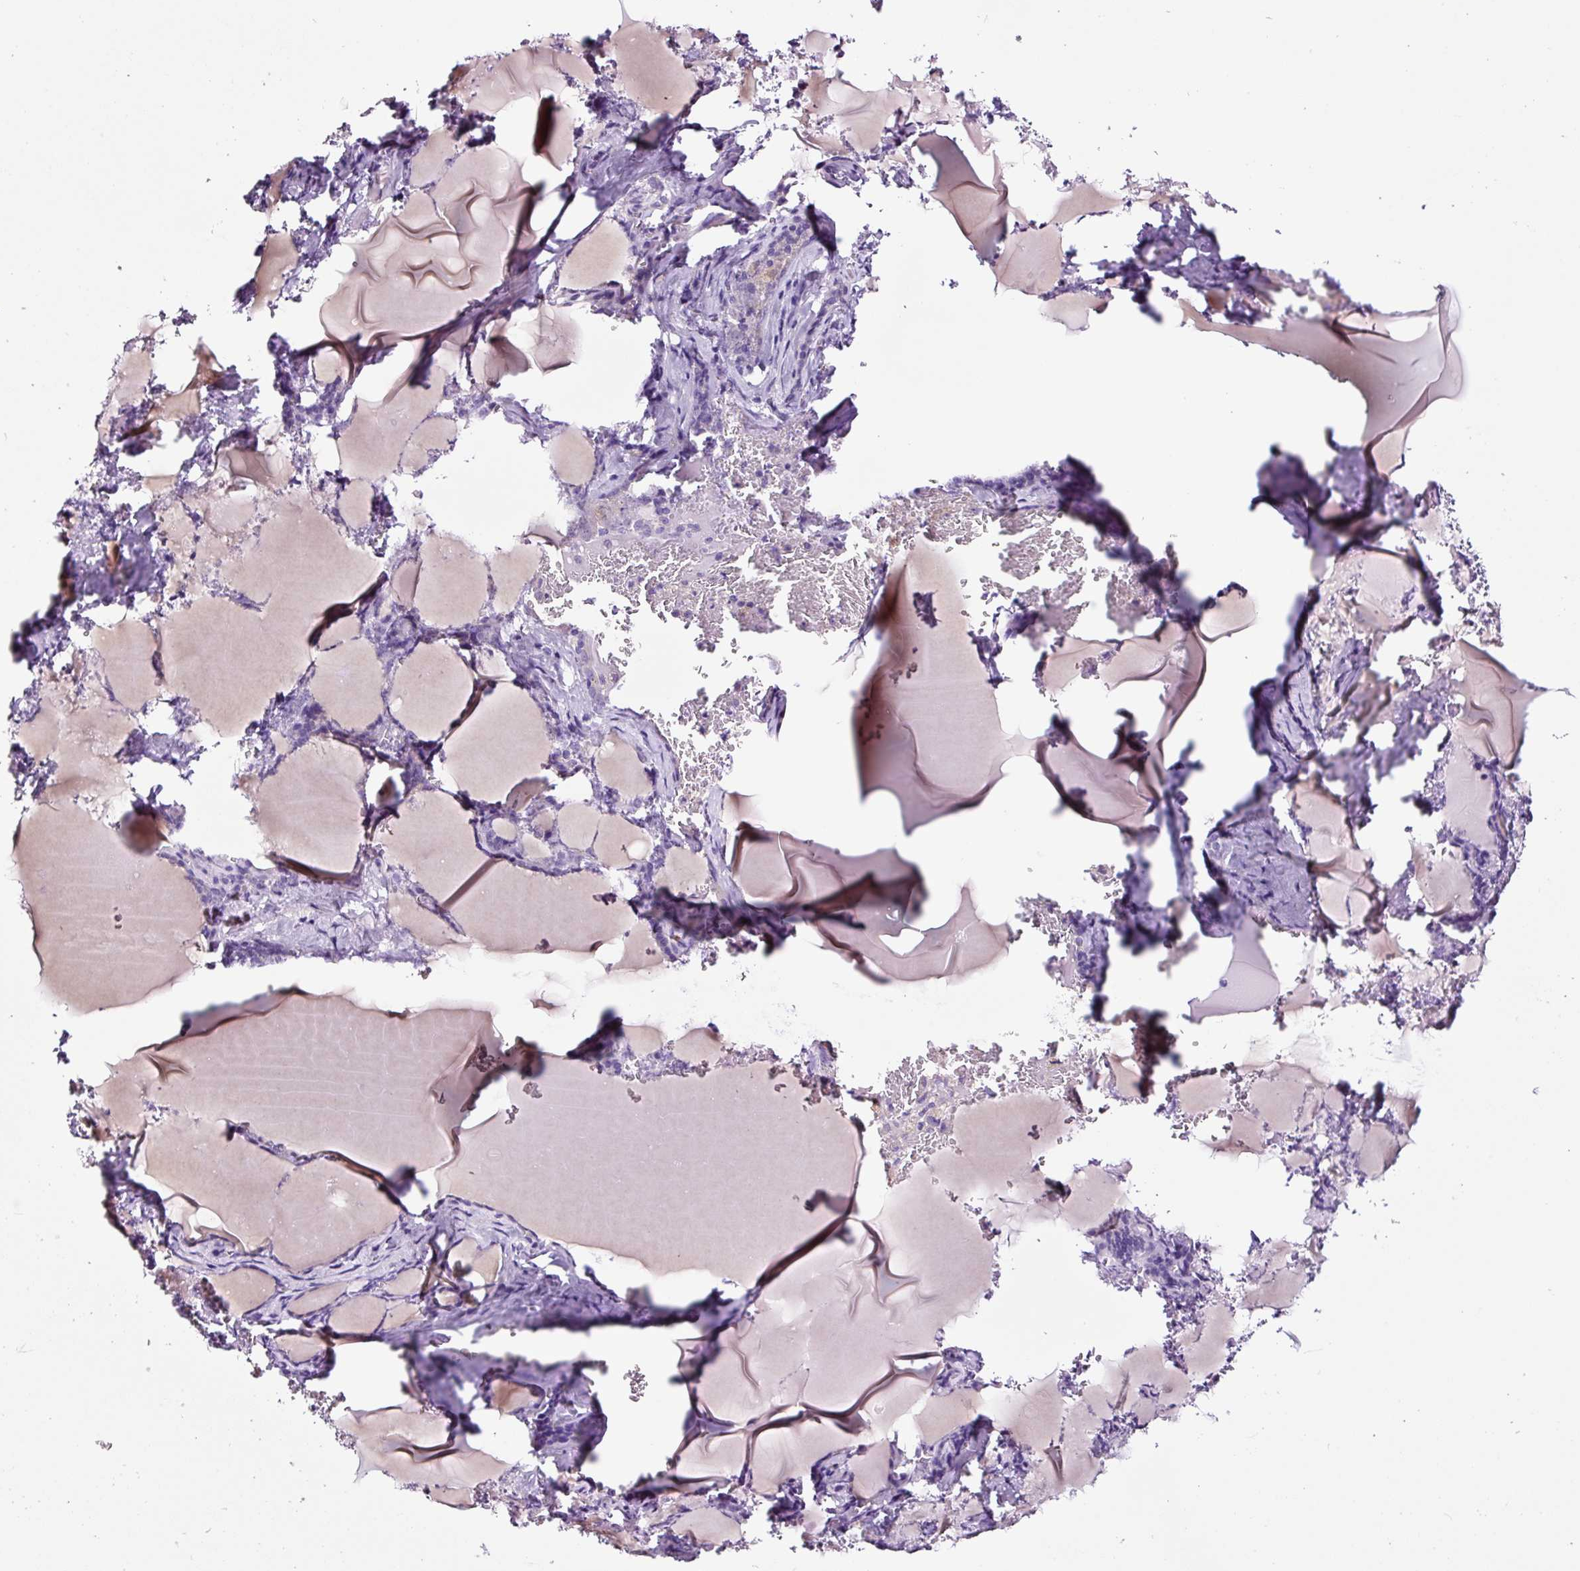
{"staining": {"intensity": "negative", "quantity": "none", "location": "none"}, "tissue": "thyroid gland", "cell_type": "Glandular cells", "image_type": "normal", "snomed": [{"axis": "morphology", "description": "Normal tissue, NOS"}, {"axis": "topography", "description": "Thyroid gland"}], "caption": "High magnification brightfield microscopy of benign thyroid gland stained with DAB (3,3'-diaminobenzidine) (brown) and counterstained with hematoxylin (blue): glandular cells show no significant positivity.", "gene": "FBXL7", "patient": {"sex": "female", "age": 49}}